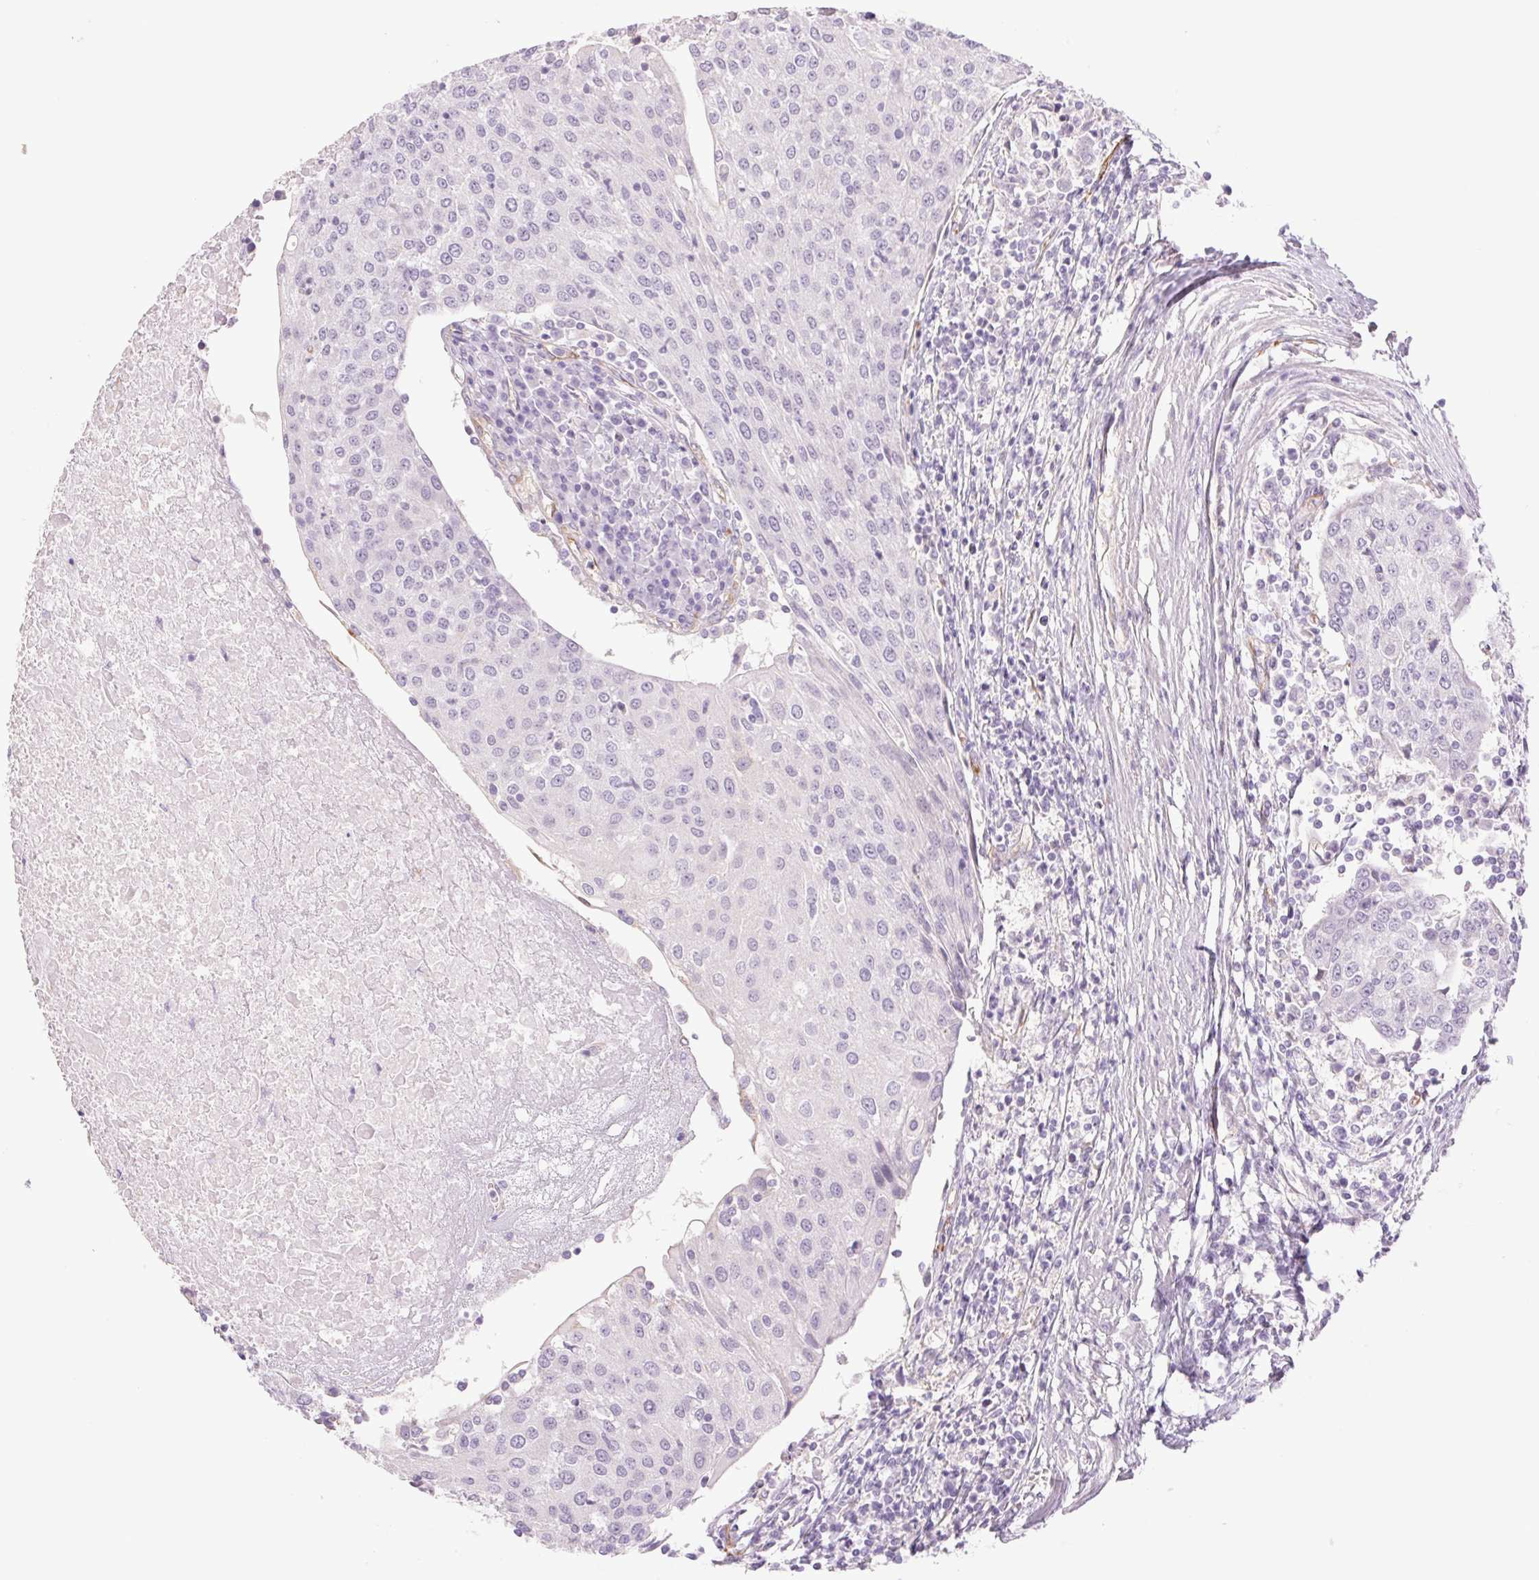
{"staining": {"intensity": "negative", "quantity": "none", "location": "none"}, "tissue": "urothelial cancer", "cell_type": "Tumor cells", "image_type": "cancer", "snomed": [{"axis": "morphology", "description": "Urothelial carcinoma, High grade"}, {"axis": "topography", "description": "Urinary bladder"}], "caption": "An image of human urothelial carcinoma (high-grade) is negative for staining in tumor cells.", "gene": "IGFL3", "patient": {"sex": "female", "age": 85}}